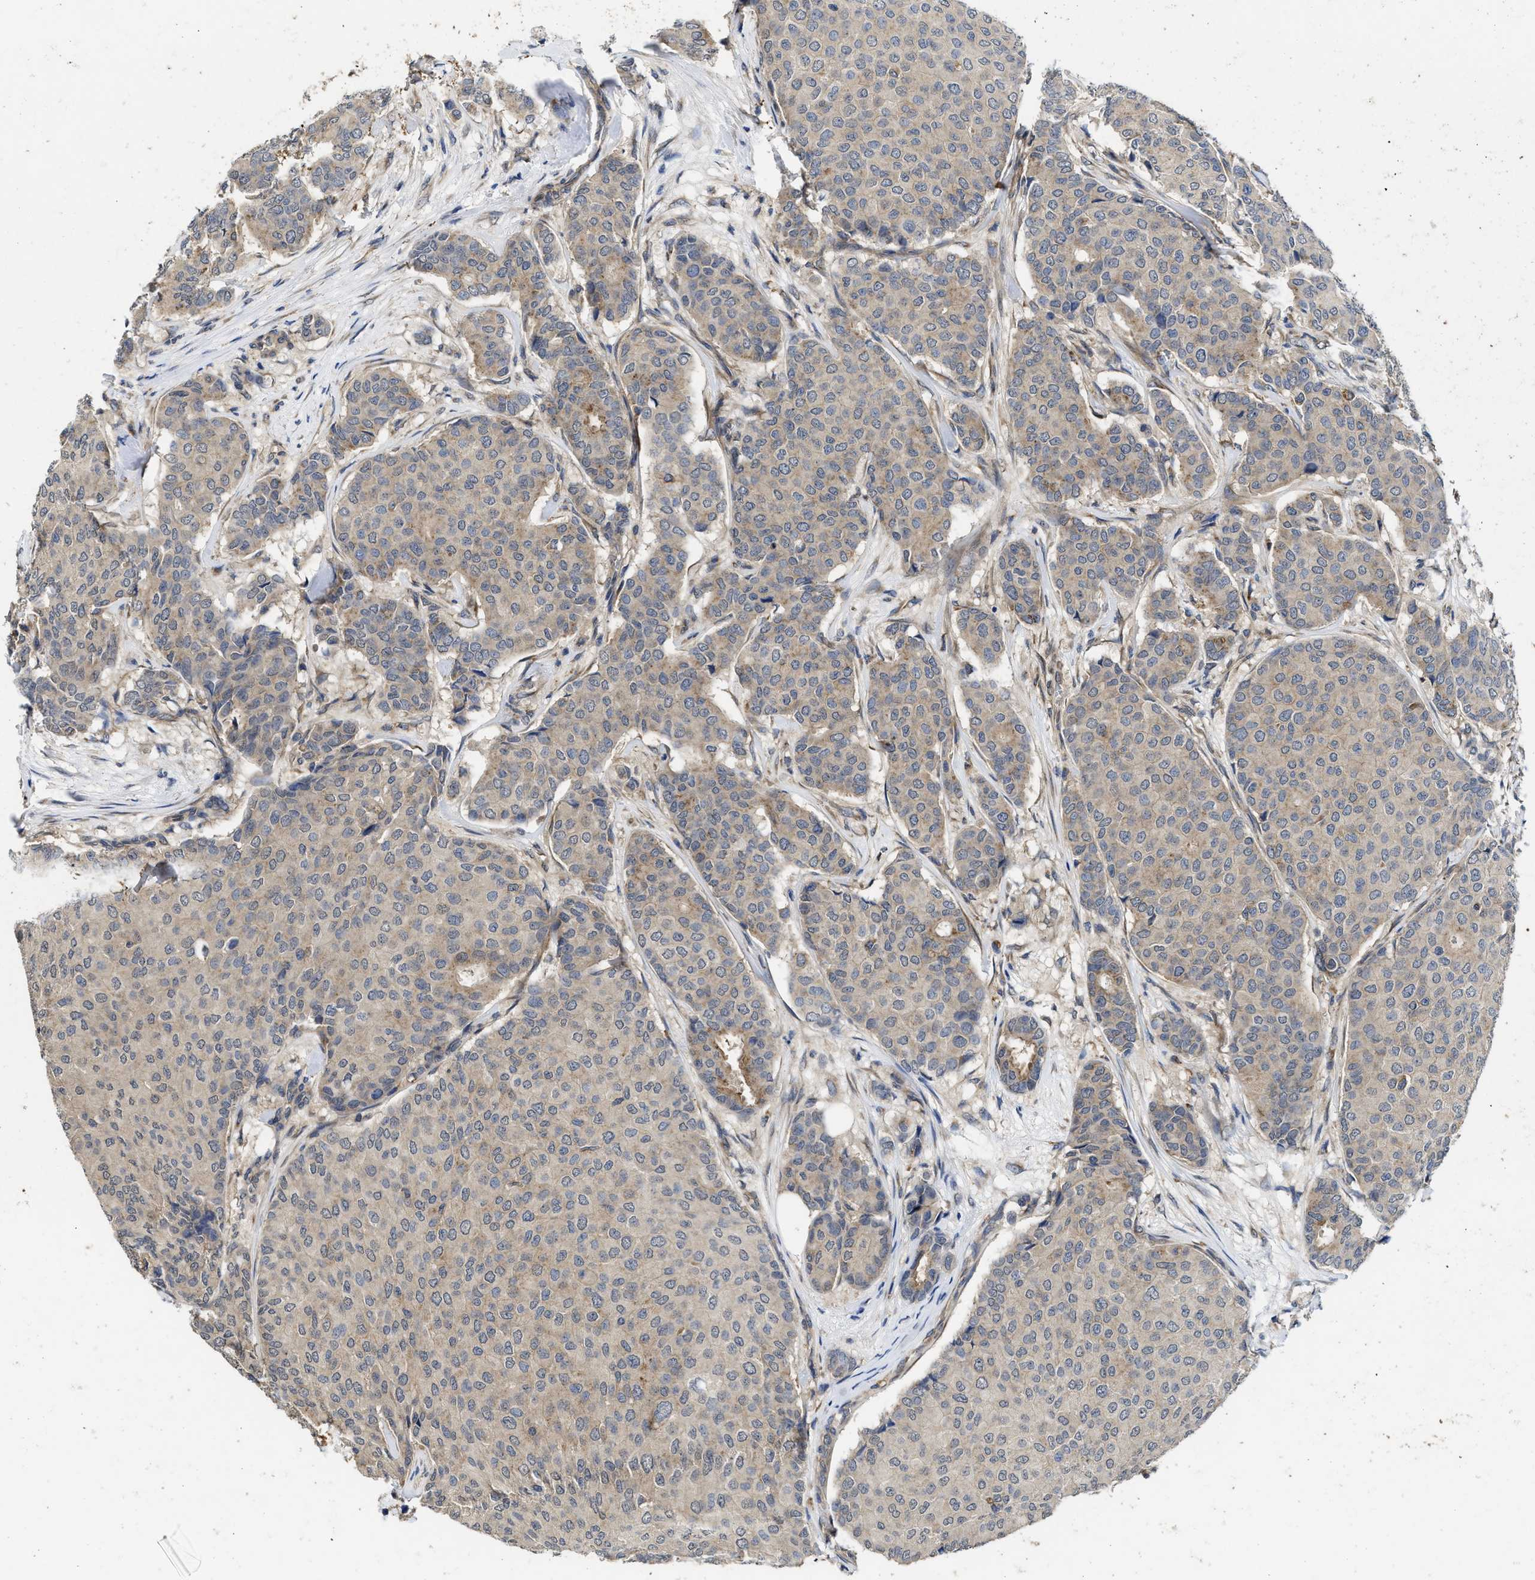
{"staining": {"intensity": "weak", "quantity": ">75%", "location": "cytoplasmic/membranous"}, "tissue": "breast cancer", "cell_type": "Tumor cells", "image_type": "cancer", "snomed": [{"axis": "morphology", "description": "Duct carcinoma"}, {"axis": "topography", "description": "Breast"}], "caption": "Human breast cancer (infiltrating ductal carcinoma) stained for a protein (brown) shows weak cytoplasmic/membranous positive positivity in approximately >75% of tumor cells.", "gene": "PKD2", "patient": {"sex": "female", "age": 75}}